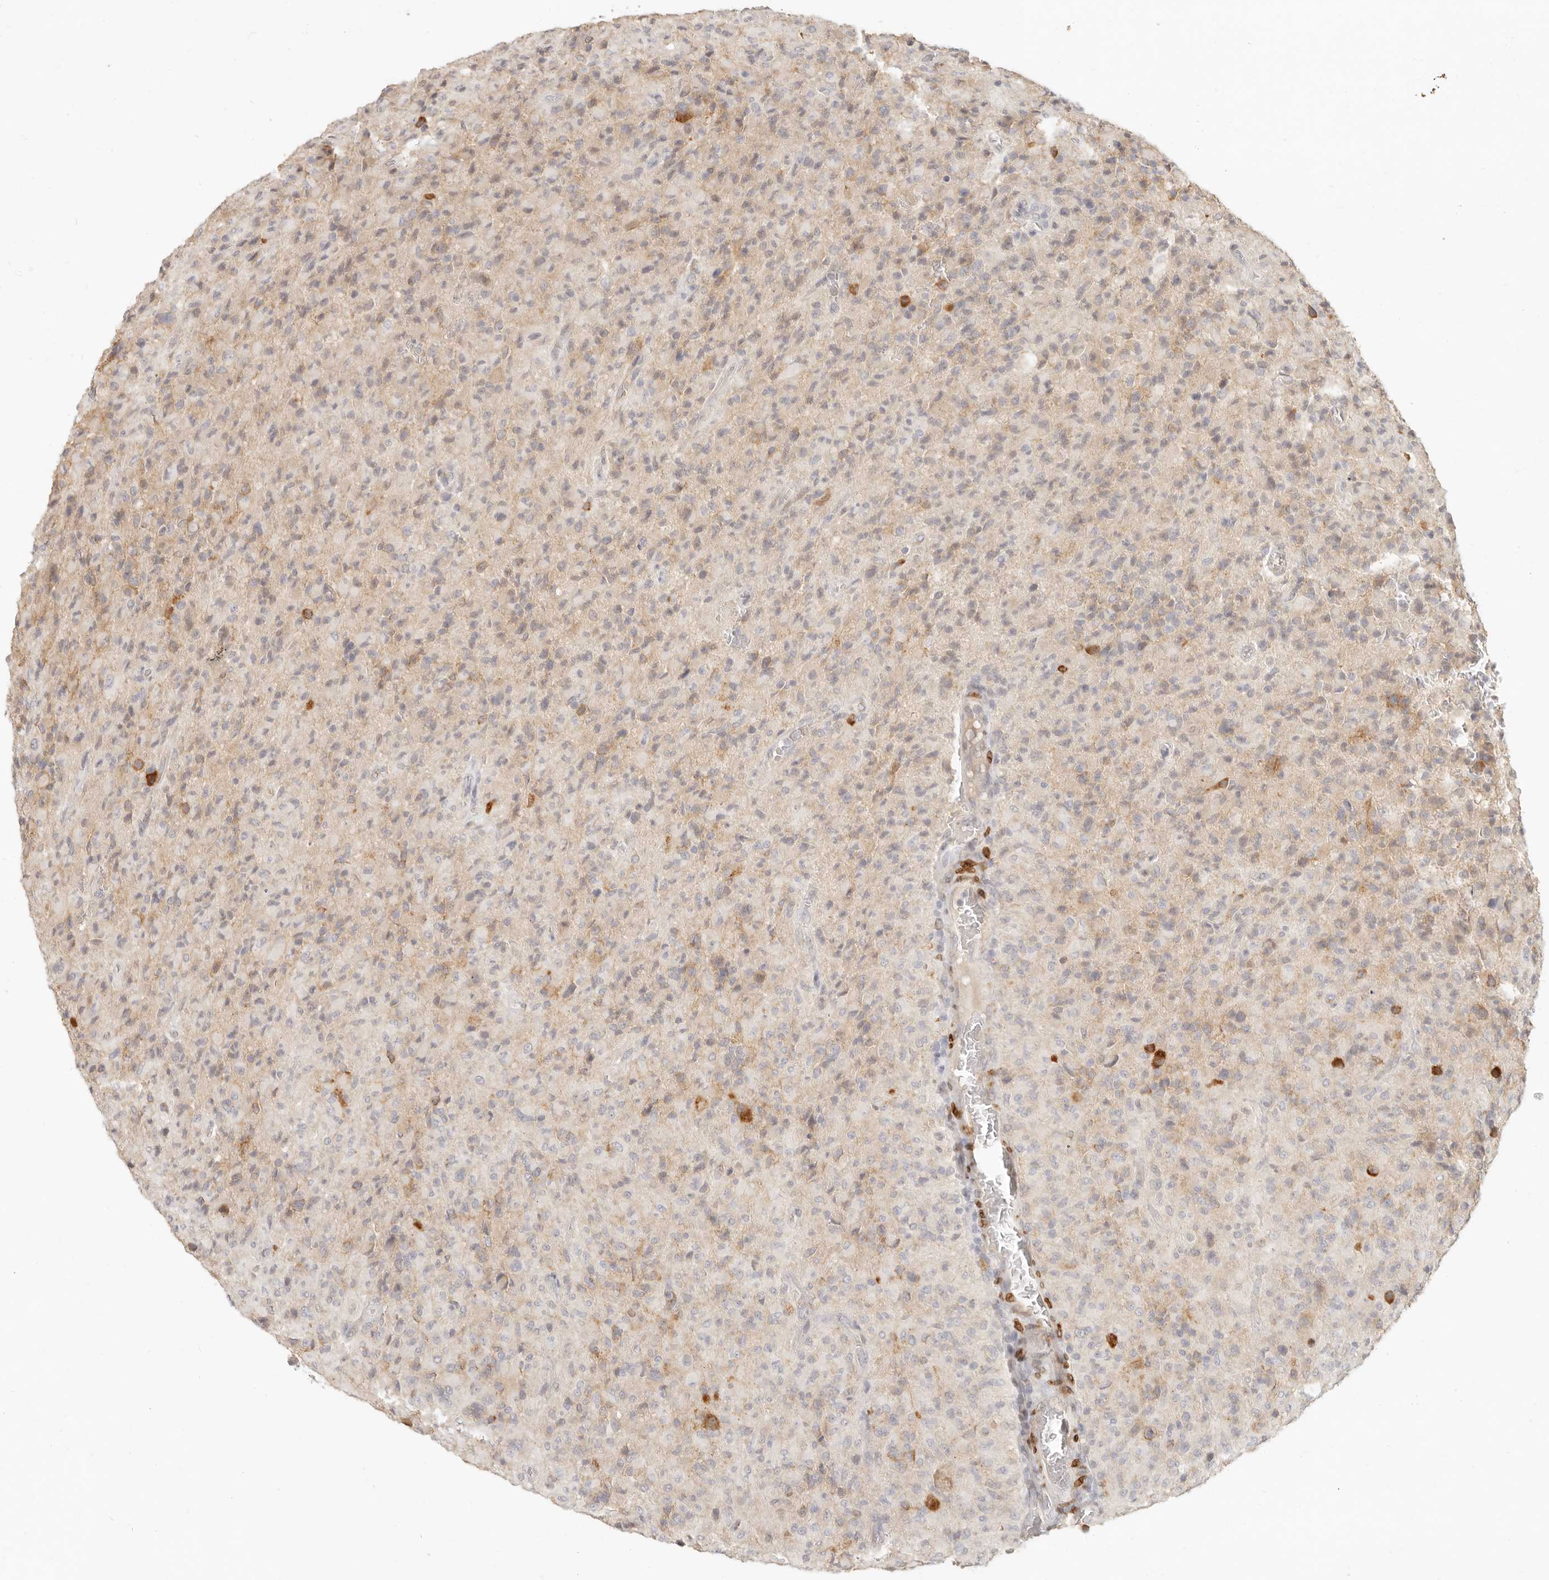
{"staining": {"intensity": "weak", "quantity": "25%-75%", "location": "cytoplasmic/membranous"}, "tissue": "glioma", "cell_type": "Tumor cells", "image_type": "cancer", "snomed": [{"axis": "morphology", "description": "Glioma, malignant, High grade"}, {"axis": "topography", "description": "Brain"}], "caption": "A brown stain labels weak cytoplasmic/membranous positivity of a protein in glioma tumor cells. (DAB IHC, brown staining for protein, blue staining for nuclei).", "gene": "PABPC4", "patient": {"sex": "female", "age": 57}}